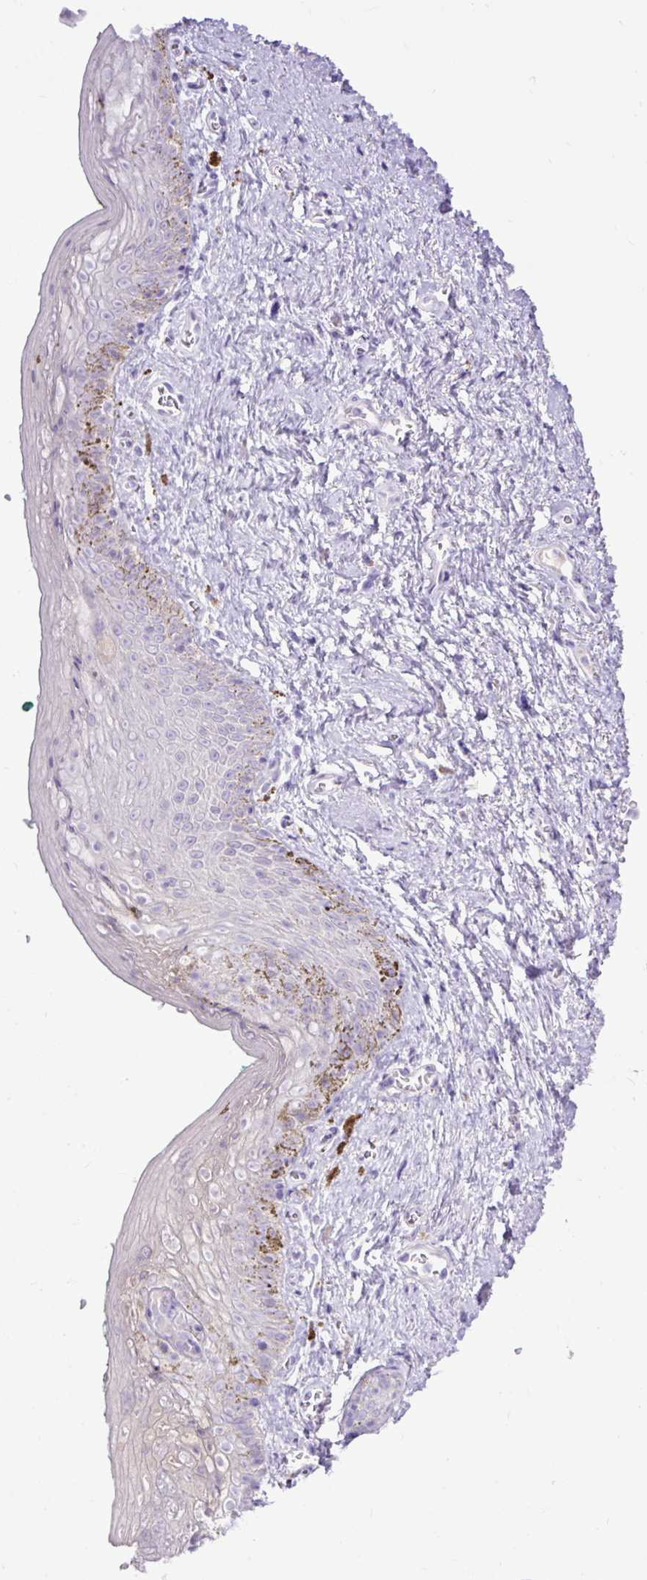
{"staining": {"intensity": "negative", "quantity": "none", "location": "none"}, "tissue": "vagina", "cell_type": "Squamous epithelial cells", "image_type": "normal", "snomed": [{"axis": "morphology", "description": "Normal tissue, NOS"}, {"axis": "topography", "description": "Vulva"}, {"axis": "topography", "description": "Vagina"}, {"axis": "topography", "description": "Peripheral nerve tissue"}], "caption": "This image is of benign vagina stained with immunohistochemistry (IHC) to label a protein in brown with the nuclei are counter-stained blue. There is no staining in squamous epithelial cells.", "gene": "SPTBN5", "patient": {"sex": "female", "age": 66}}